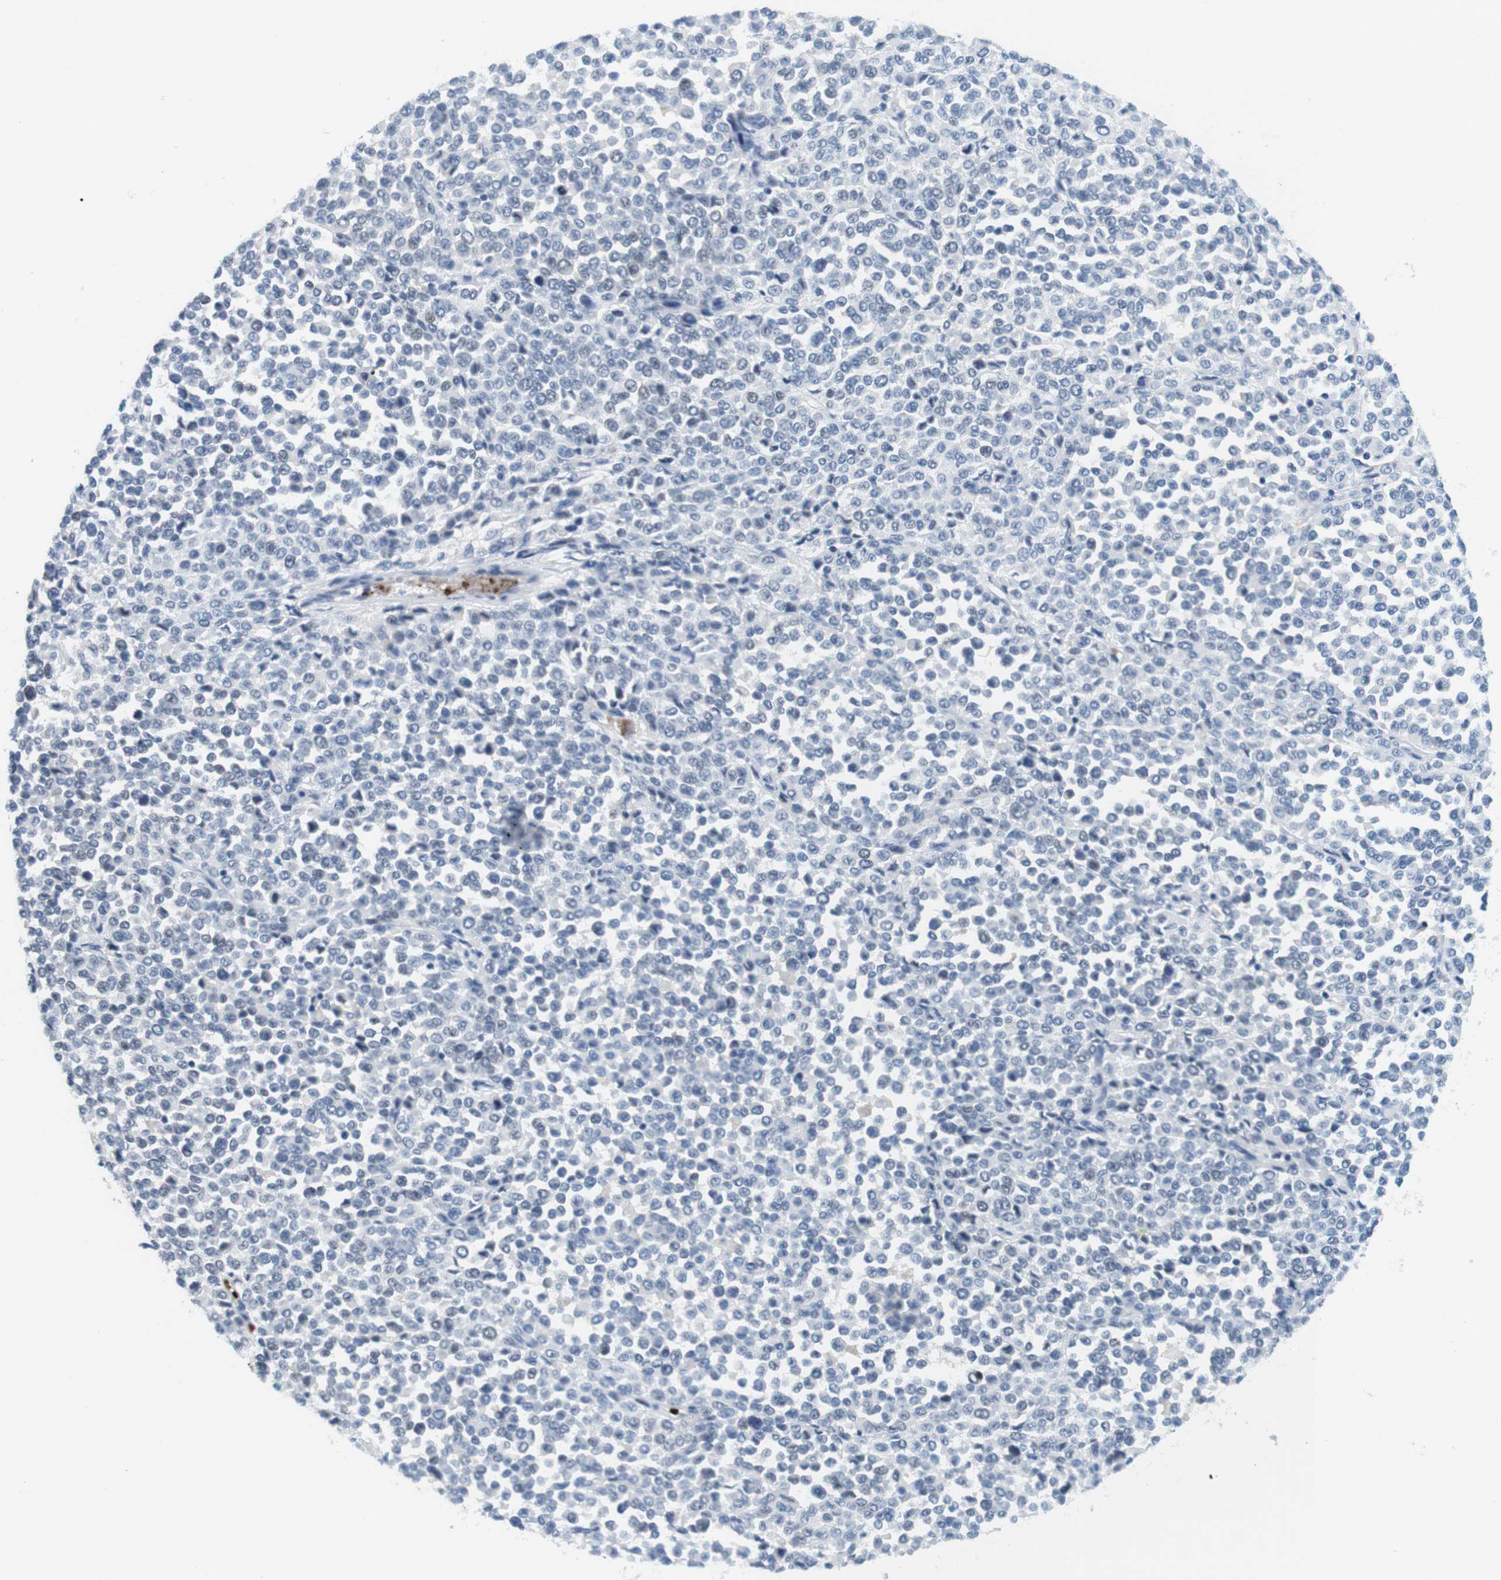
{"staining": {"intensity": "negative", "quantity": "none", "location": "none"}, "tissue": "melanoma", "cell_type": "Tumor cells", "image_type": "cancer", "snomed": [{"axis": "morphology", "description": "Malignant melanoma, Metastatic site"}, {"axis": "topography", "description": "Pancreas"}], "caption": "There is no significant positivity in tumor cells of melanoma.", "gene": "TFAP2C", "patient": {"sex": "female", "age": 30}}